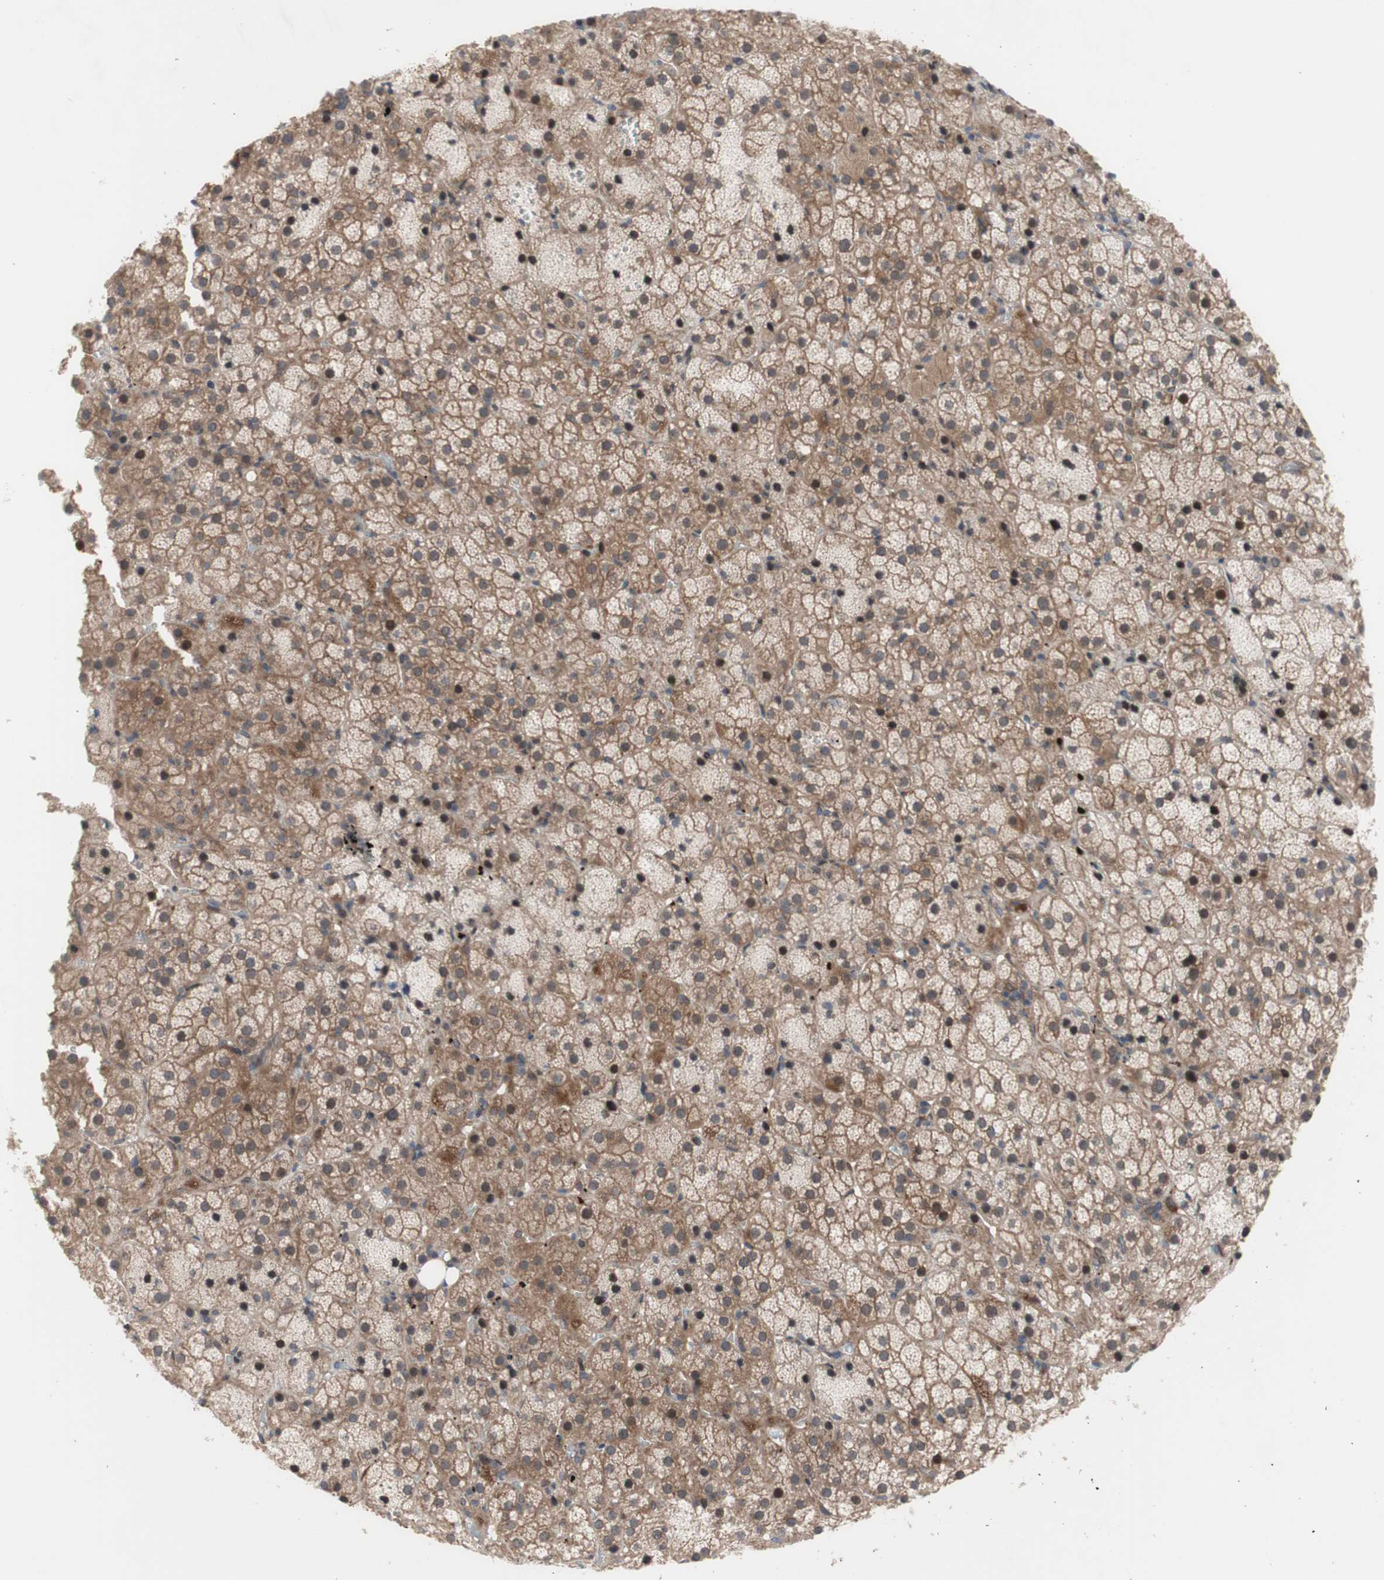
{"staining": {"intensity": "moderate", "quantity": ">75%", "location": "cytoplasmic/membranous,nuclear"}, "tissue": "adrenal gland", "cell_type": "Glandular cells", "image_type": "normal", "snomed": [{"axis": "morphology", "description": "Normal tissue, NOS"}, {"axis": "topography", "description": "Adrenal gland"}], "caption": "About >75% of glandular cells in normal adrenal gland reveal moderate cytoplasmic/membranous,nuclear protein expression as visualized by brown immunohistochemical staining.", "gene": "OAZ1", "patient": {"sex": "female", "age": 57}}